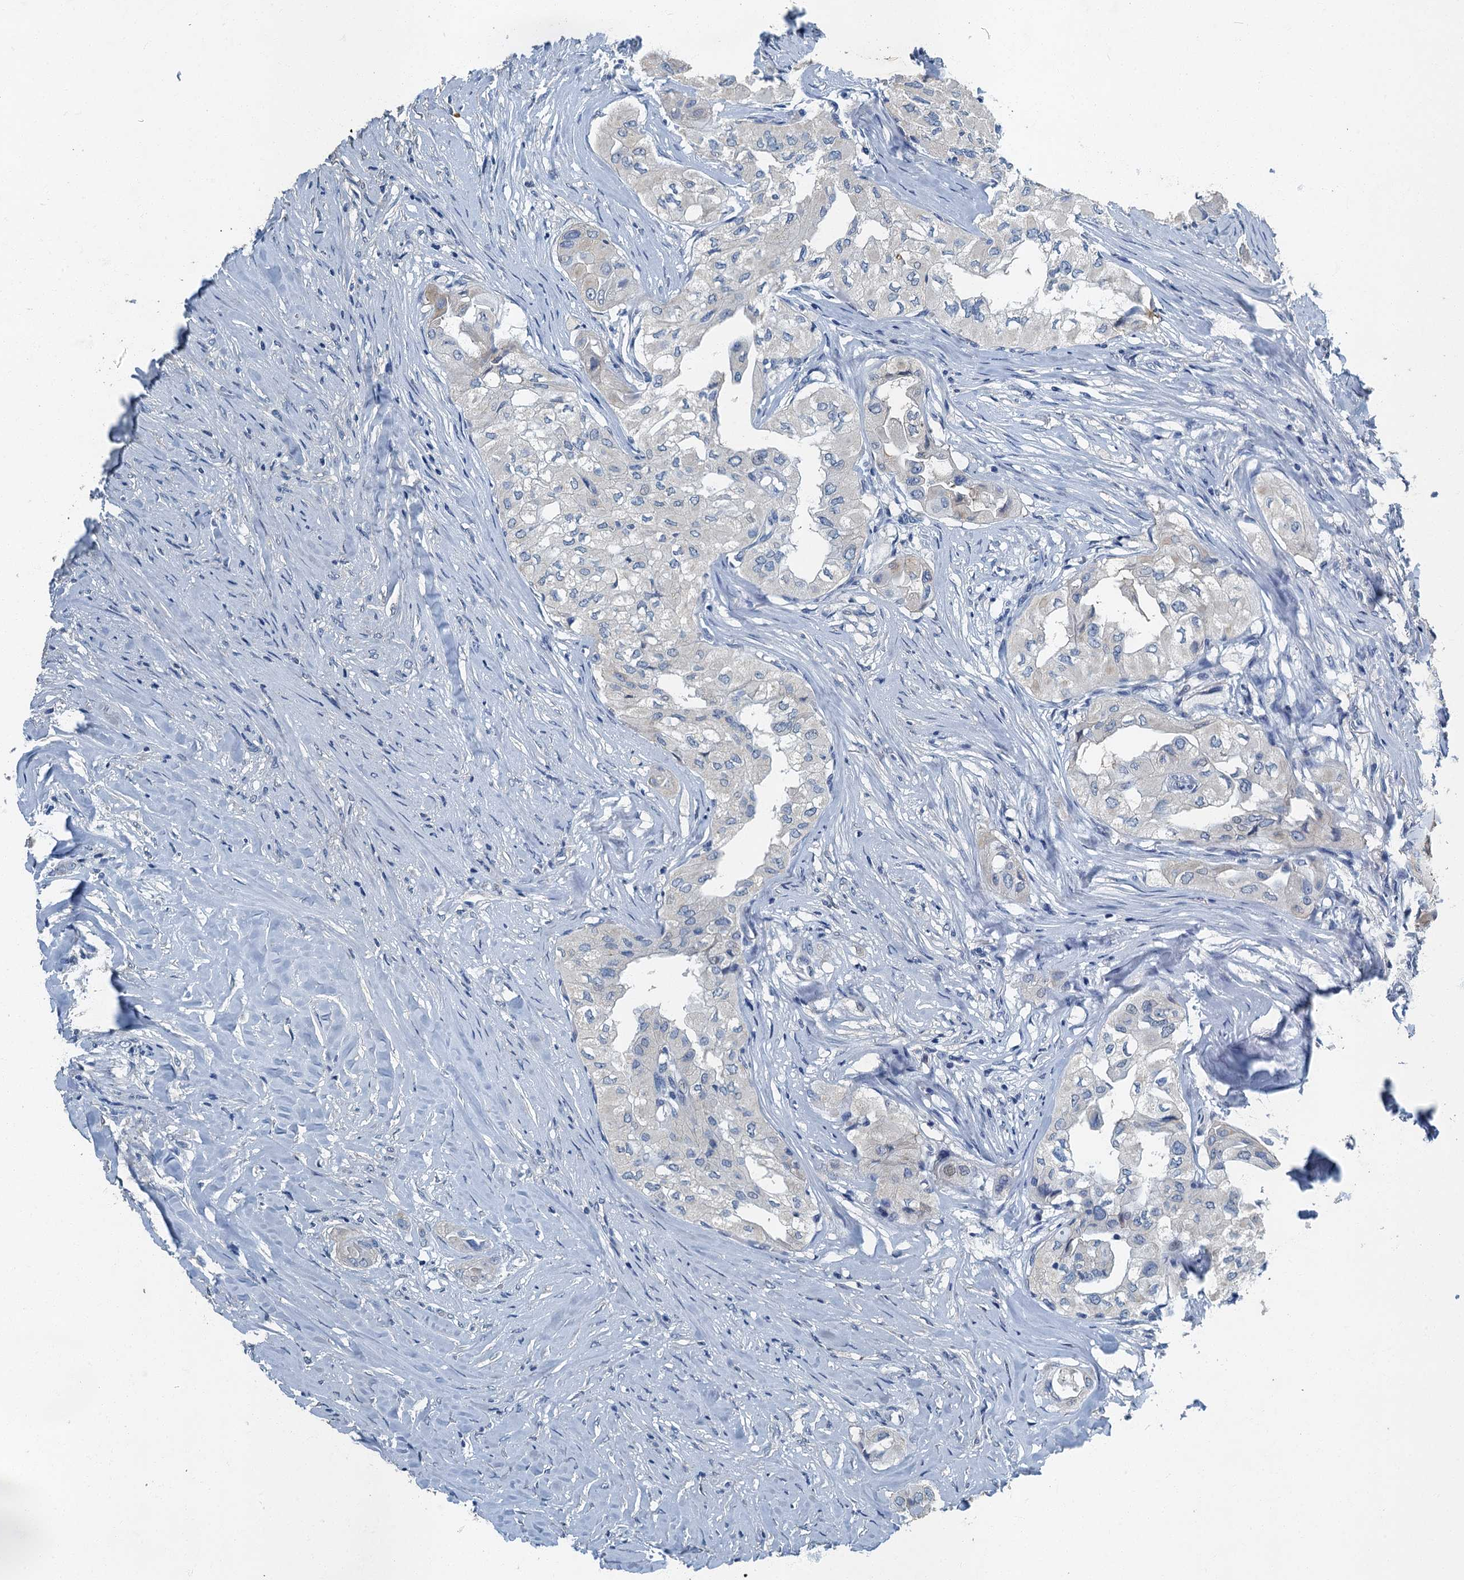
{"staining": {"intensity": "negative", "quantity": "none", "location": "none"}, "tissue": "thyroid cancer", "cell_type": "Tumor cells", "image_type": "cancer", "snomed": [{"axis": "morphology", "description": "Papillary adenocarcinoma, NOS"}, {"axis": "topography", "description": "Thyroid gland"}], "caption": "This micrograph is of thyroid papillary adenocarcinoma stained with immunohistochemistry (IHC) to label a protein in brown with the nuclei are counter-stained blue. There is no positivity in tumor cells. (Stains: DAB IHC with hematoxylin counter stain, Microscopy: brightfield microscopy at high magnification).", "gene": "GADL1", "patient": {"sex": "female", "age": 59}}